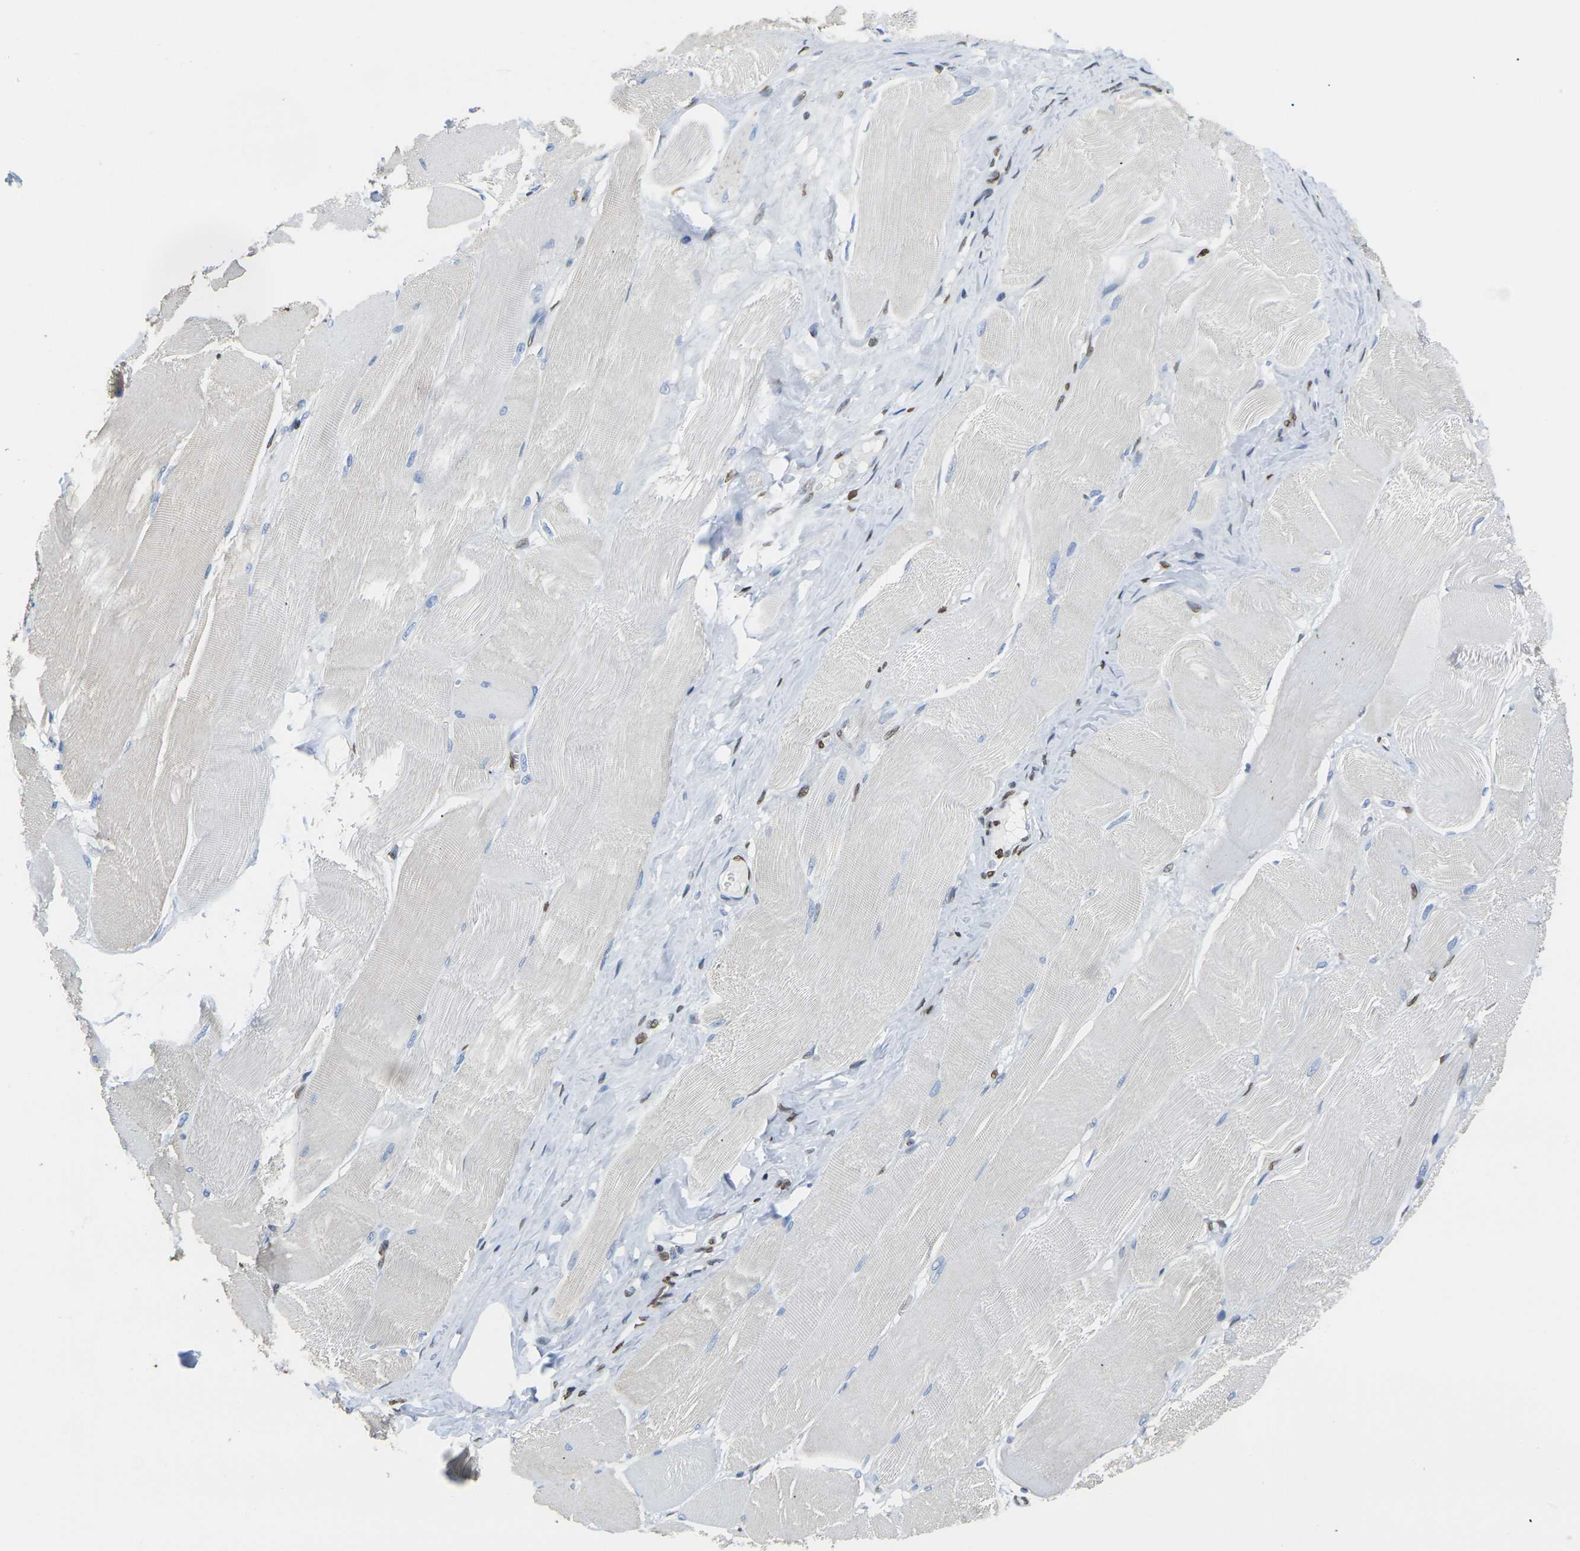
{"staining": {"intensity": "negative", "quantity": "none", "location": "none"}, "tissue": "skeletal muscle", "cell_type": "Myocytes", "image_type": "normal", "snomed": [{"axis": "morphology", "description": "Normal tissue, NOS"}, {"axis": "morphology", "description": "Squamous cell carcinoma, NOS"}, {"axis": "topography", "description": "Skeletal muscle"}], "caption": "This is a image of IHC staining of normal skeletal muscle, which shows no positivity in myocytes.", "gene": "DRAXIN", "patient": {"sex": "male", "age": 51}}